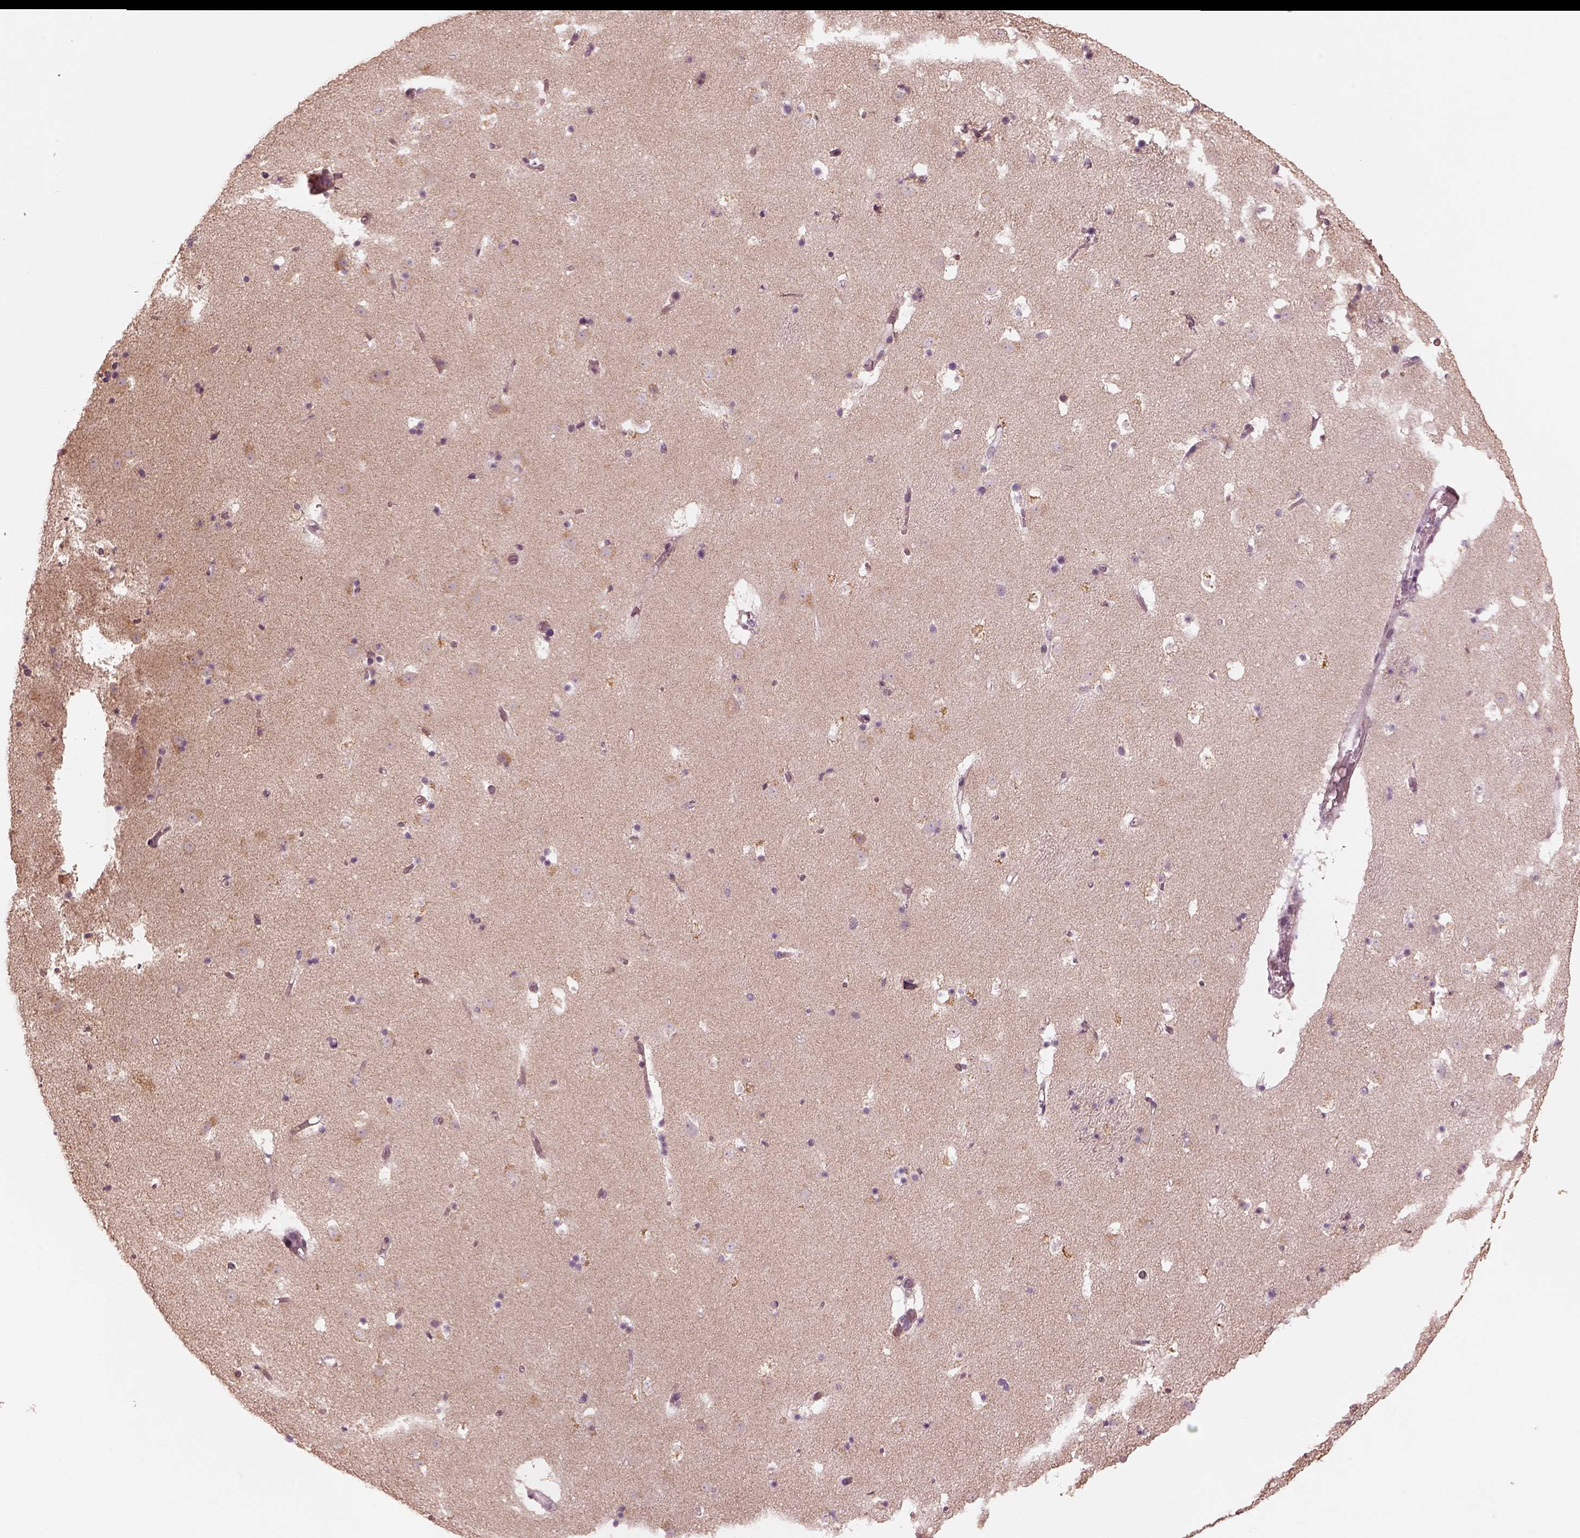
{"staining": {"intensity": "negative", "quantity": "none", "location": "none"}, "tissue": "caudate", "cell_type": "Glial cells", "image_type": "normal", "snomed": [{"axis": "morphology", "description": "Normal tissue, NOS"}, {"axis": "topography", "description": "Lateral ventricle wall"}], "caption": "Immunohistochemistry image of normal caudate: human caudate stained with DAB (3,3'-diaminobenzidine) displays no significant protein staining in glial cells.", "gene": "SLC25A46", "patient": {"sex": "female", "age": 42}}